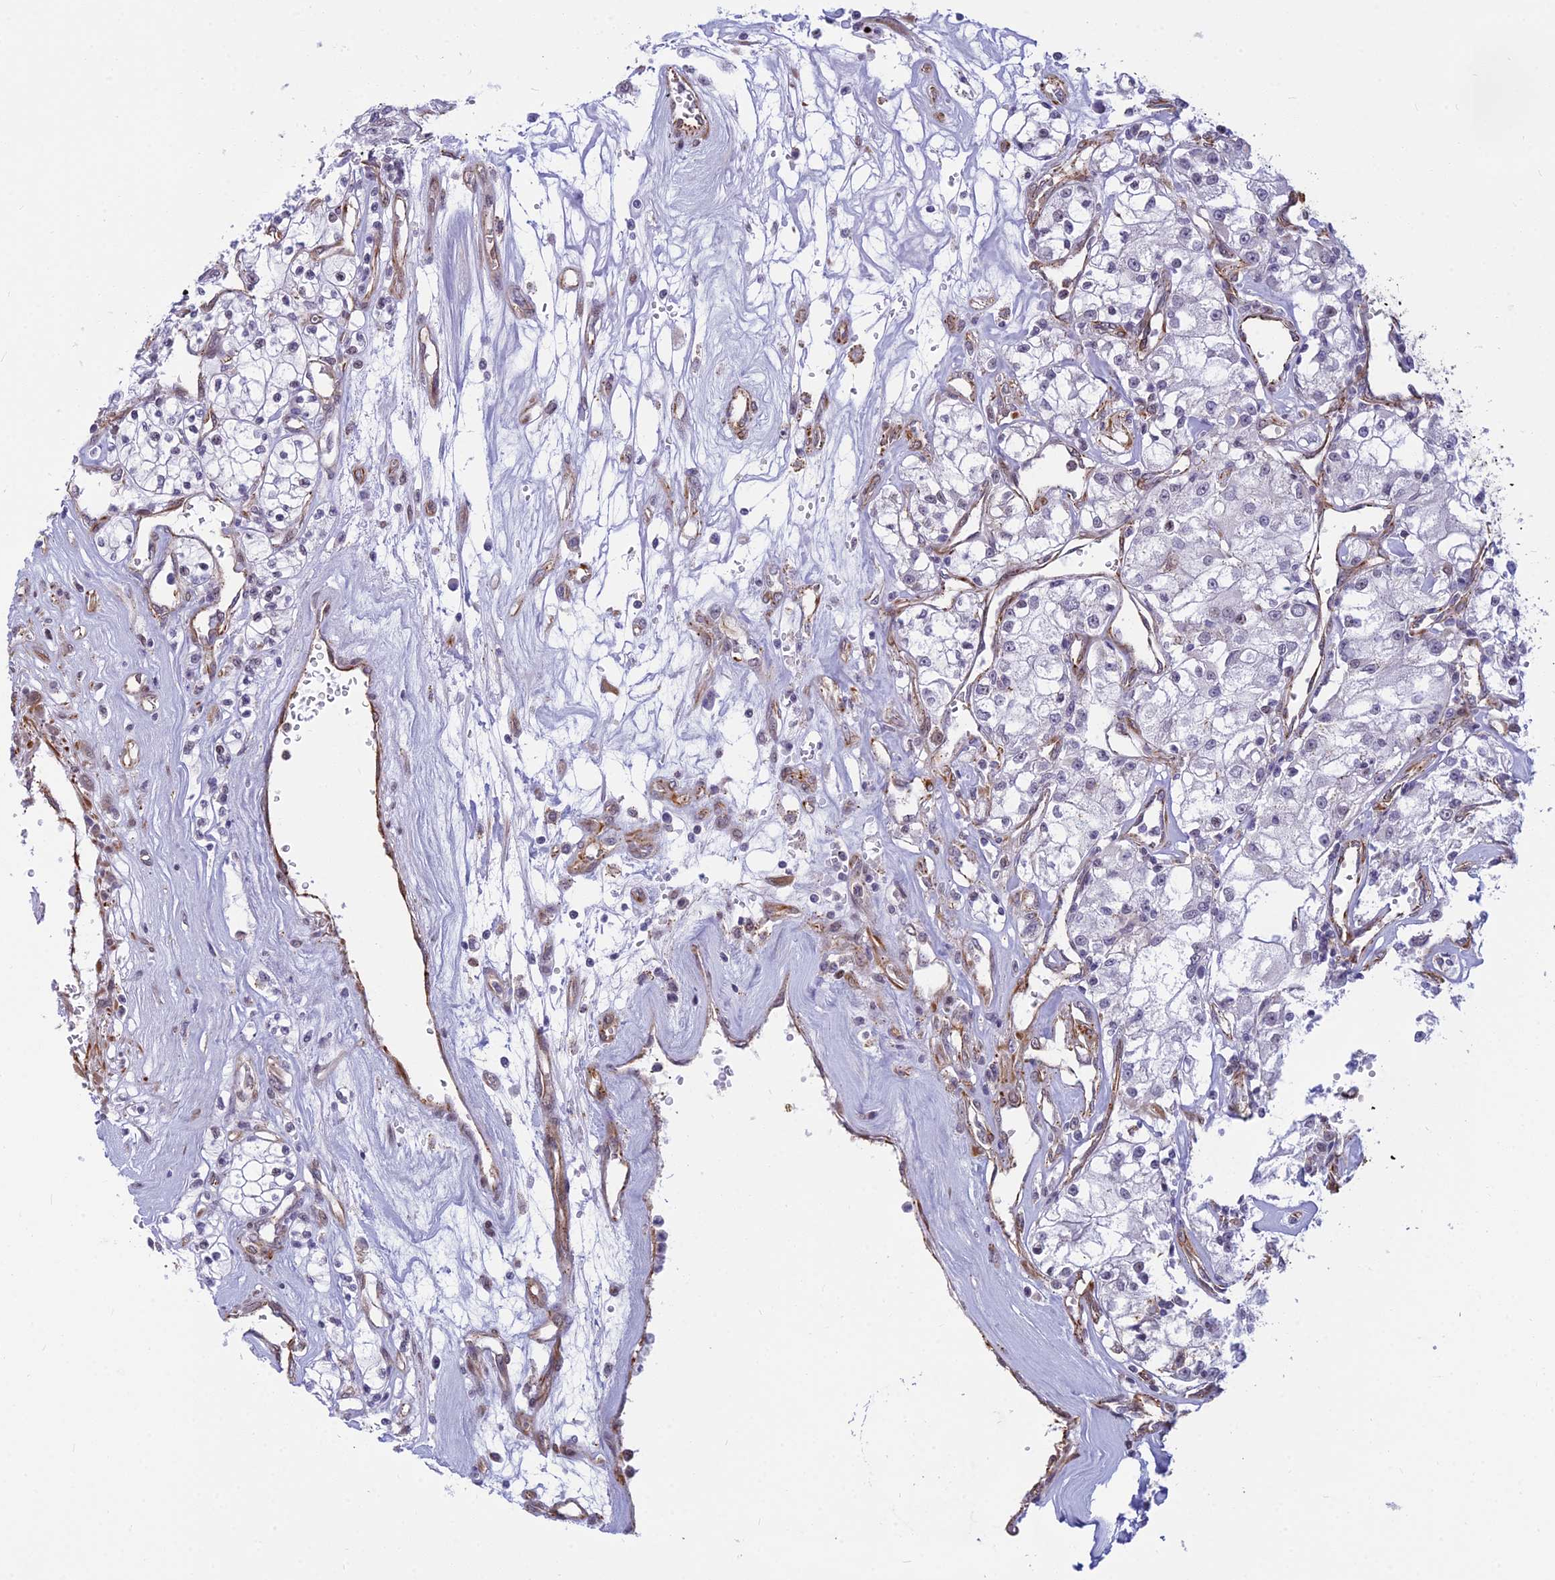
{"staining": {"intensity": "negative", "quantity": "none", "location": "none"}, "tissue": "renal cancer", "cell_type": "Tumor cells", "image_type": "cancer", "snomed": [{"axis": "morphology", "description": "Adenocarcinoma, NOS"}, {"axis": "topography", "description": "Kidney"}], "caption": "Micrograph shows no significant protein expression in tumor cells of renal cancer.", "gene": "SAPCD2", "patient": {"sex": "female", "age": 59}}